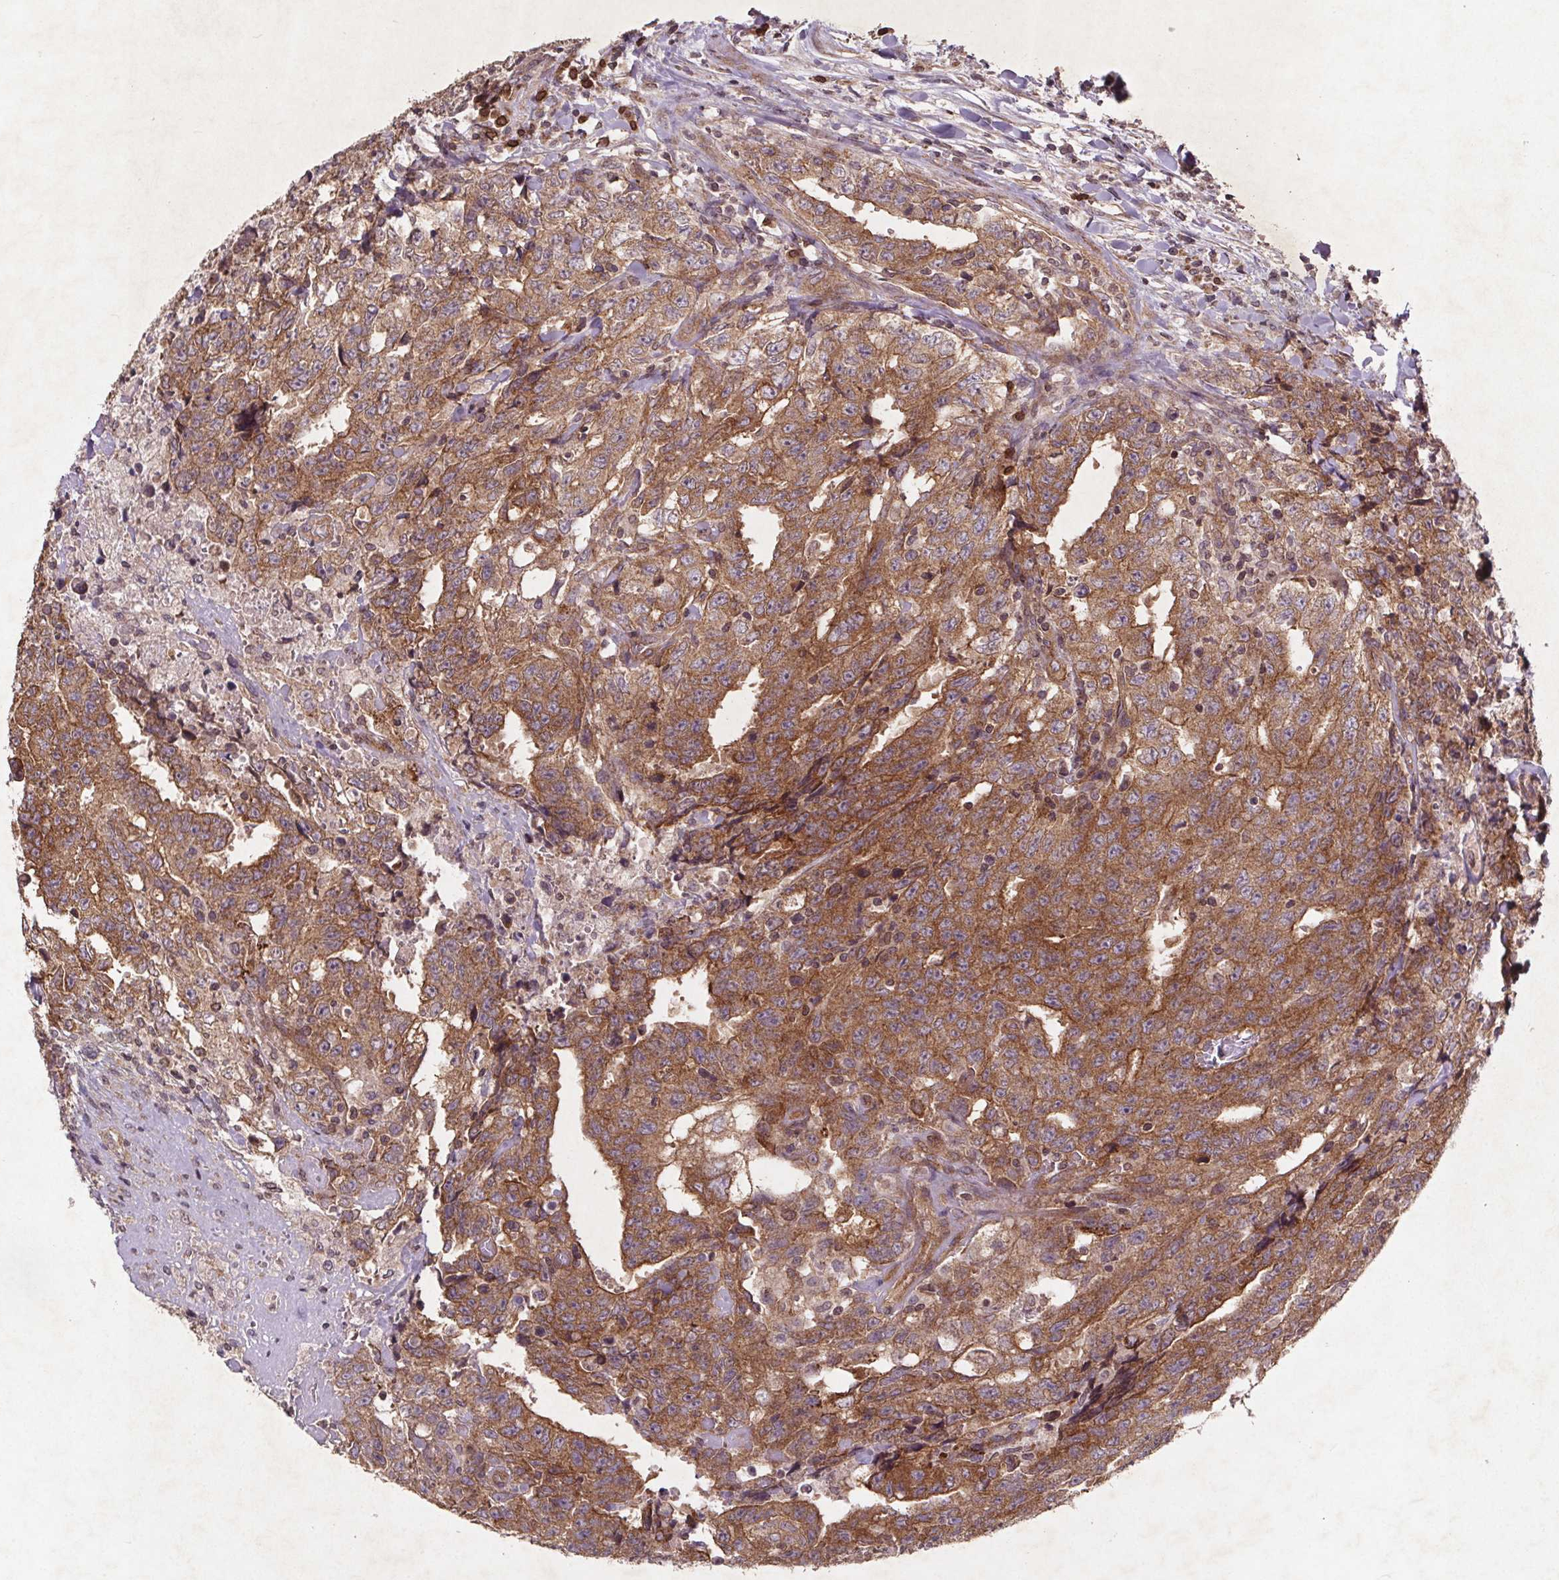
{"staining": {"intensity": "moderate", "quantity": ">75%", "location": "cytoplasmic/membranous"}, "tissue": "testis cancer", "cell_type": "Tumor cells", "image_type": "cancer", "snomed": [{"axis": "morphology", "description": "Carcinoma, Embryonal, NOS"}, {"axis": "topography", "description": "Testis"}], "caption": "IHC (DAB) staining of testis cancer shows moderate cytoplasmic/membranous protein expression in approximately >75% of tumor cells. (Brightfield microscopy of DAB IHC at high magnification).", "gene": "STRN3", "patient": {"sex": "male", "age": 24}}